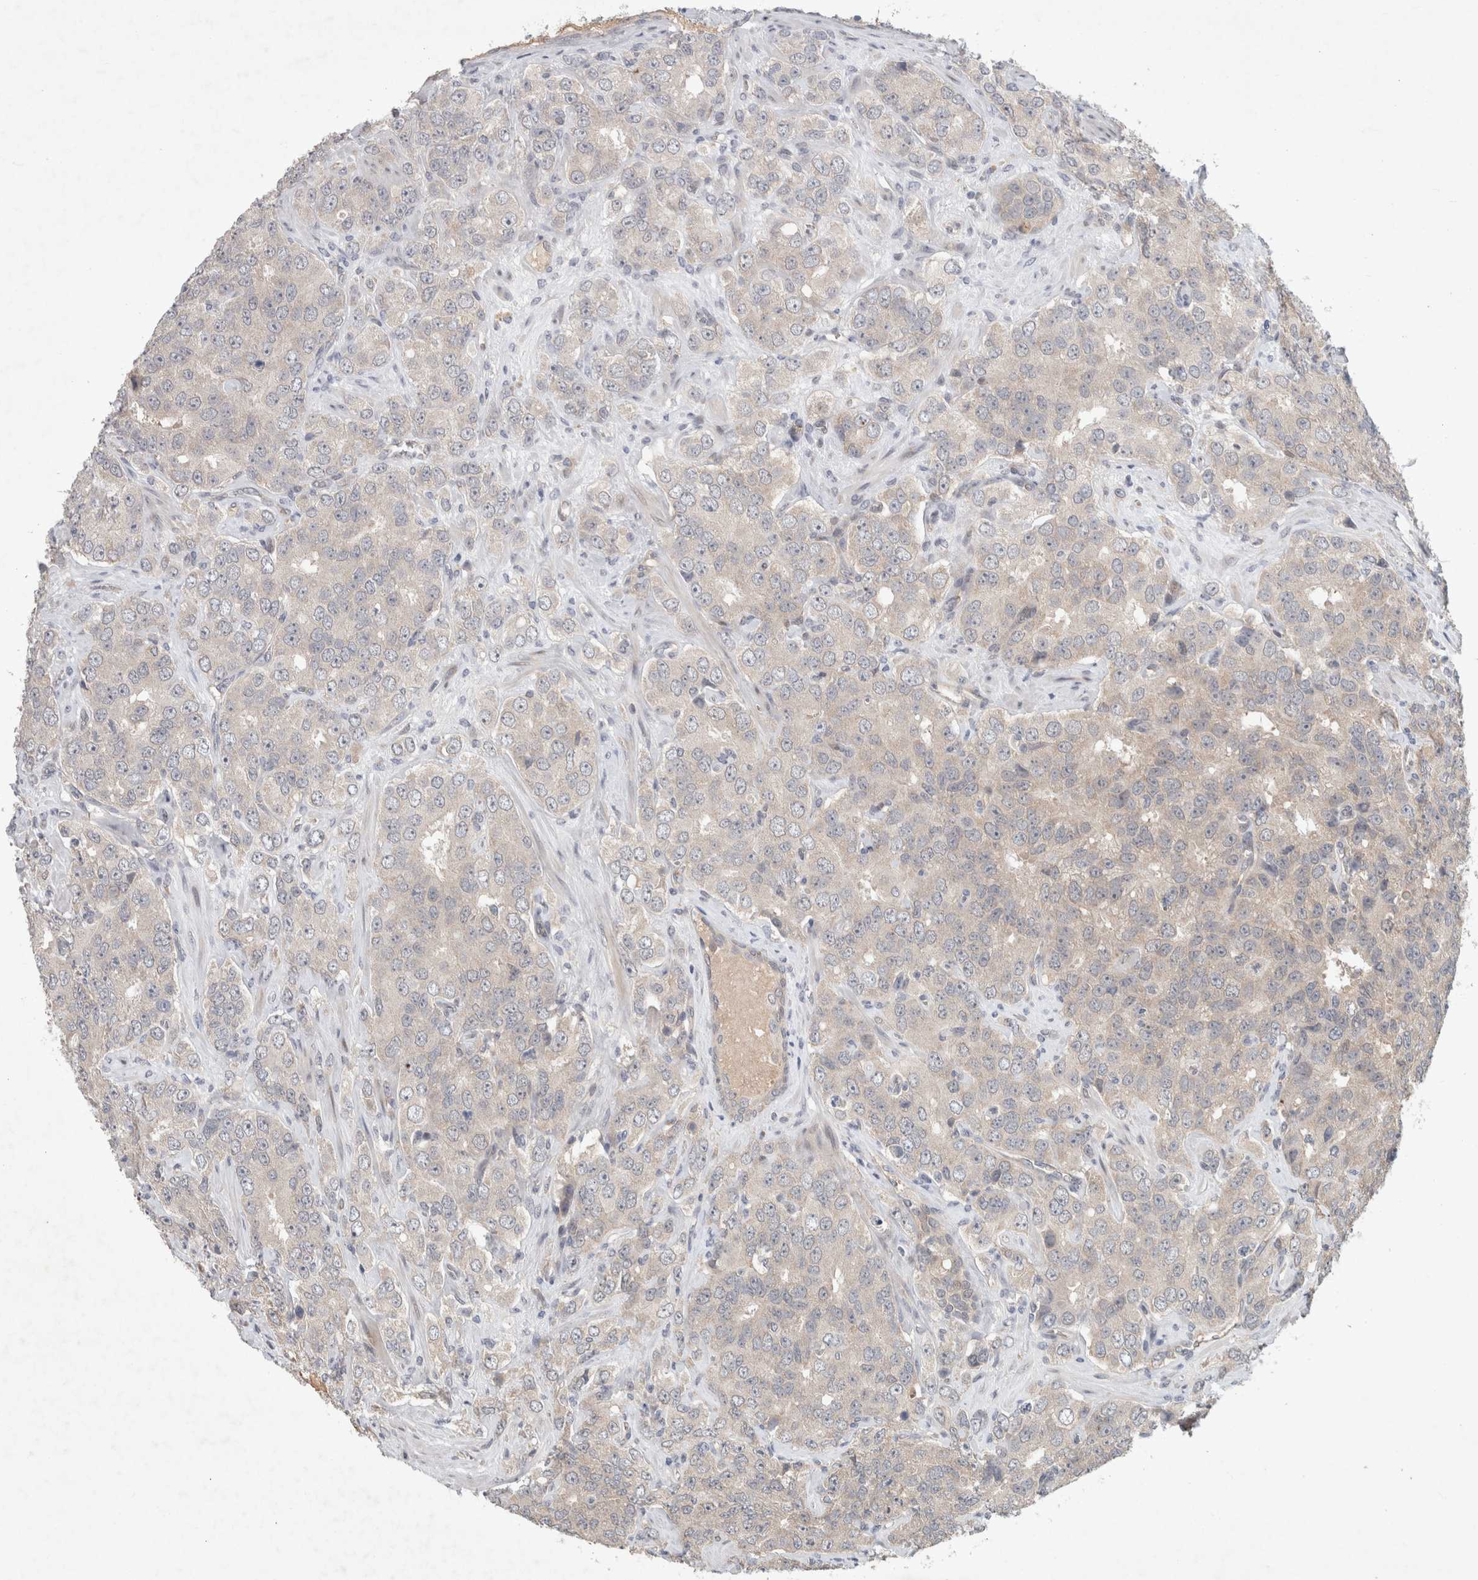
{"staining": {"intensity": "negative", "quantity": "none", "location": "none"}, "tissue": "prostate cancer", "cell_type": "Tumor cells", "image_type": "cancer", "snomed": [{"axis": "morphology", "description": "Adenocarcinoma, High grade"}, {"axis": "topography", "description": "Prostate"}], "caption": "DAB immunohistochemical staining of human adenocarcinoma (high-grade) (prostate) displays no significant staining in tumor cells. Nuclei are stained in blue.", "gene": "RASAL2", "patient": {"sex": "male", "age": 58}}